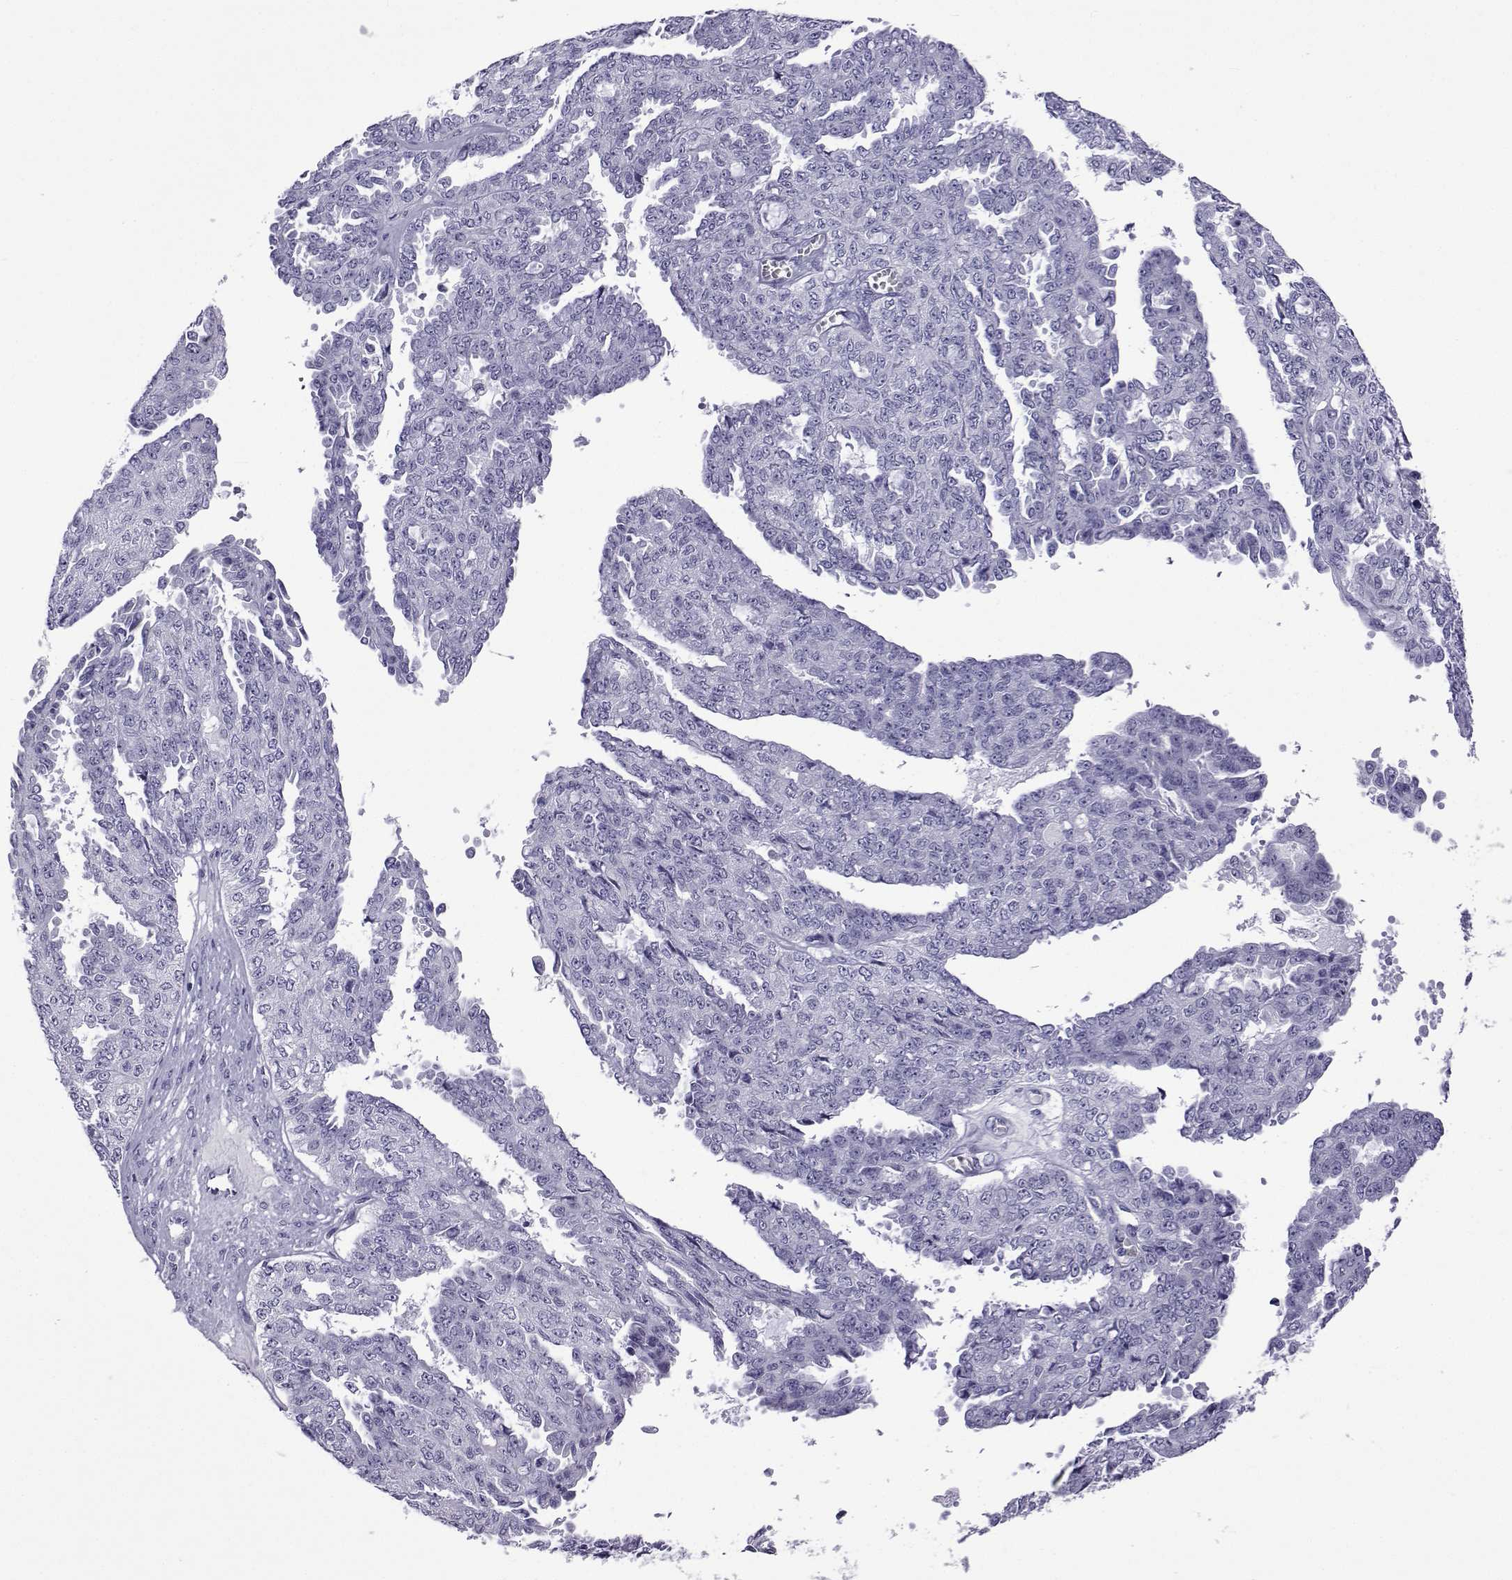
{"staining": {"intensity": "negative", "quantity": "none", "location": "none"}, "tissue": "ovarian cancer", "cell_type": "Tumor cells", "image_type": "cancer", "snomed": [{"axis": "morphology", "description": "Cystadenocarcinoma, serous, NOS"}, {"axis": "topography", "description": "Ovary"}], "caption": "Histopathology image shows no protein expression in tumor cells of ovarian serous cystadenocarcinoma tissue.", "gene": "ACTL7A", "patient": {"sex": "female", "age": 71}}